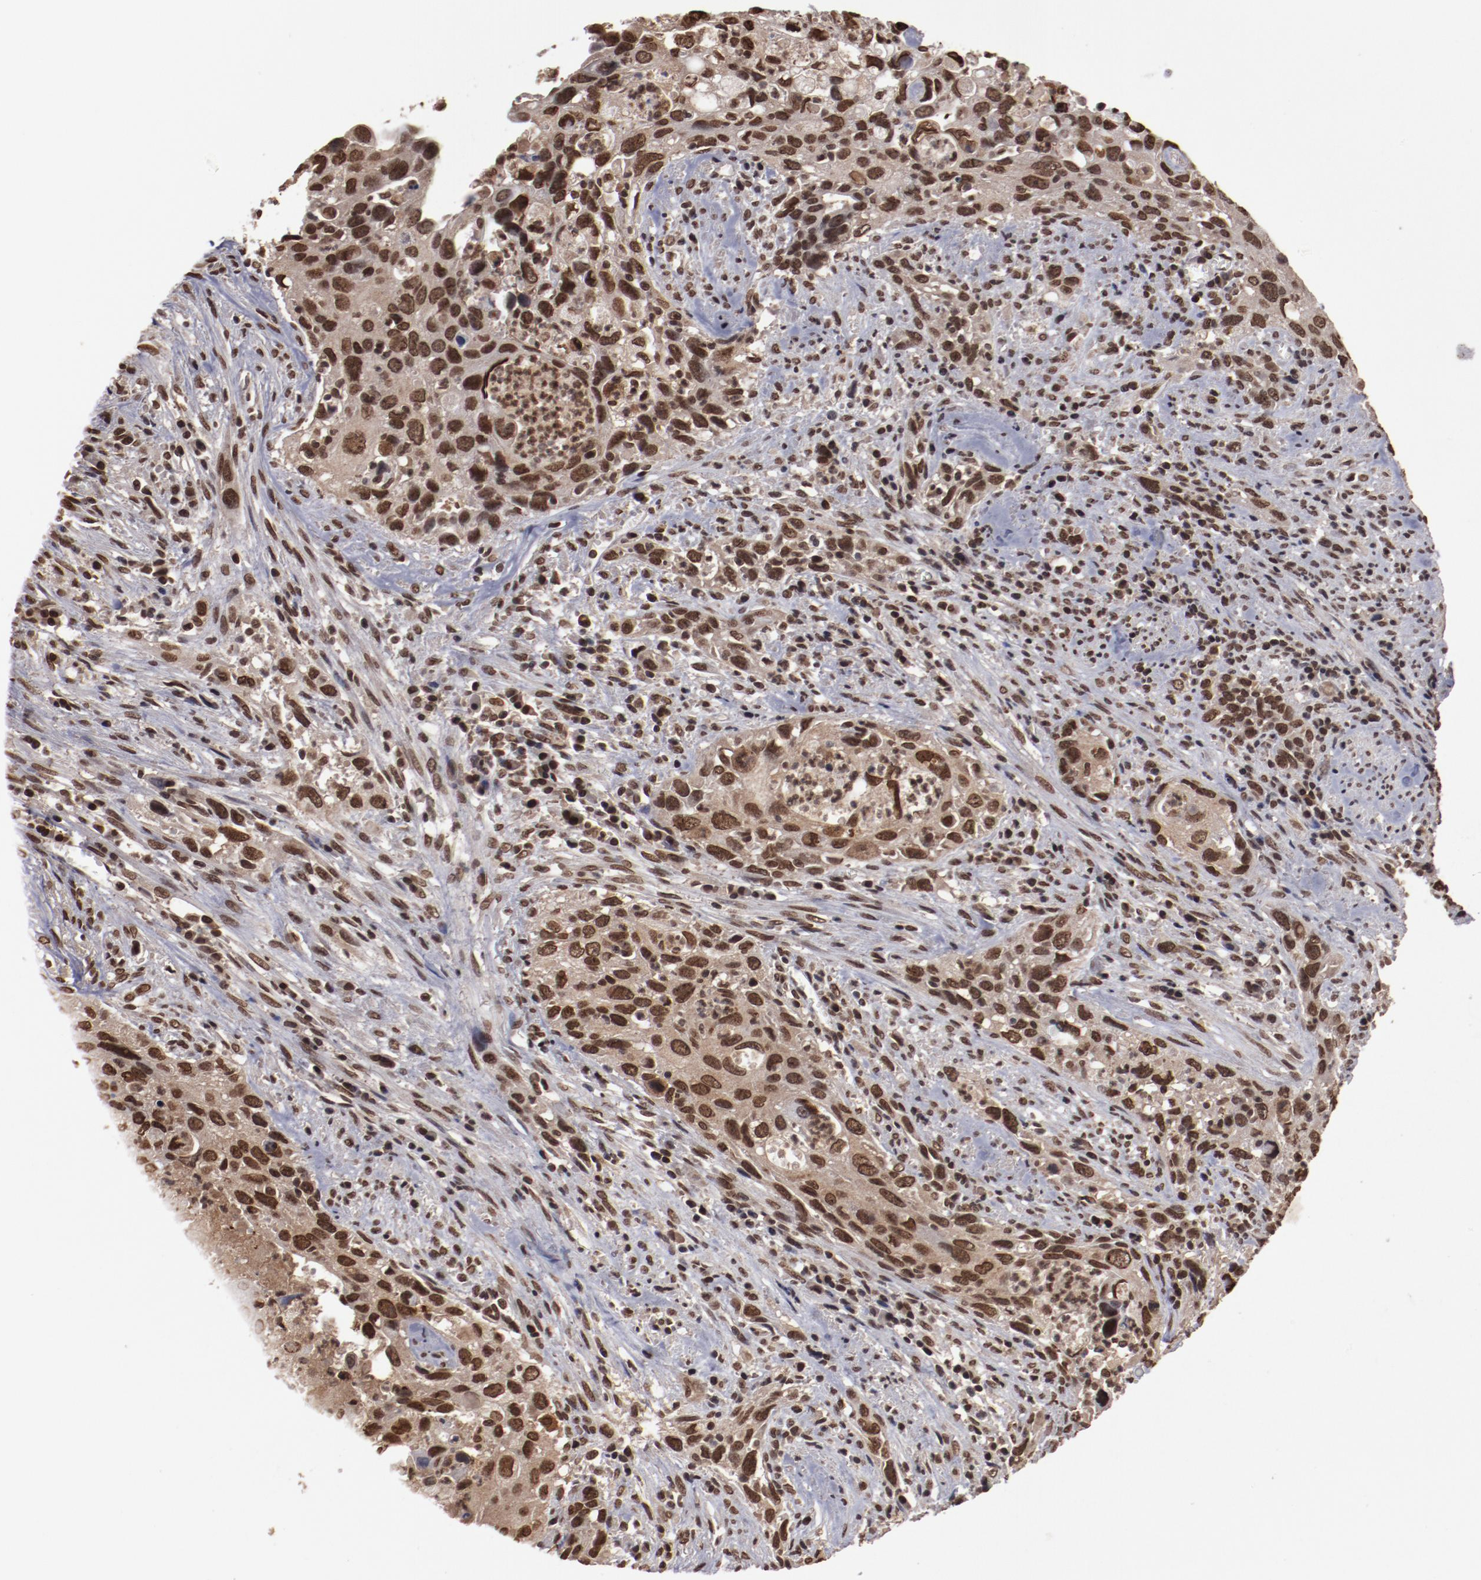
{"staining": {"intensity": "strong", "quantity": ">75%", "location": "nuclear"}, "tissue": "urothelial cancer", "cell_type": "Tumor cells", "image_type": "cancer", "snomed": [{"axis": "morphology", "description": "Urothelial carcinoma, High grade"}, {"axis": "topography", "description": "Urinary bladder"}], "caption": "Urothelial carcinoma (high-grade) stained with a brown dye reveals strong nuclear positive staining in approximately >75% of tumor cells.", "gene": "AKT1", "patient": {"sex": "male", "age": 71}}